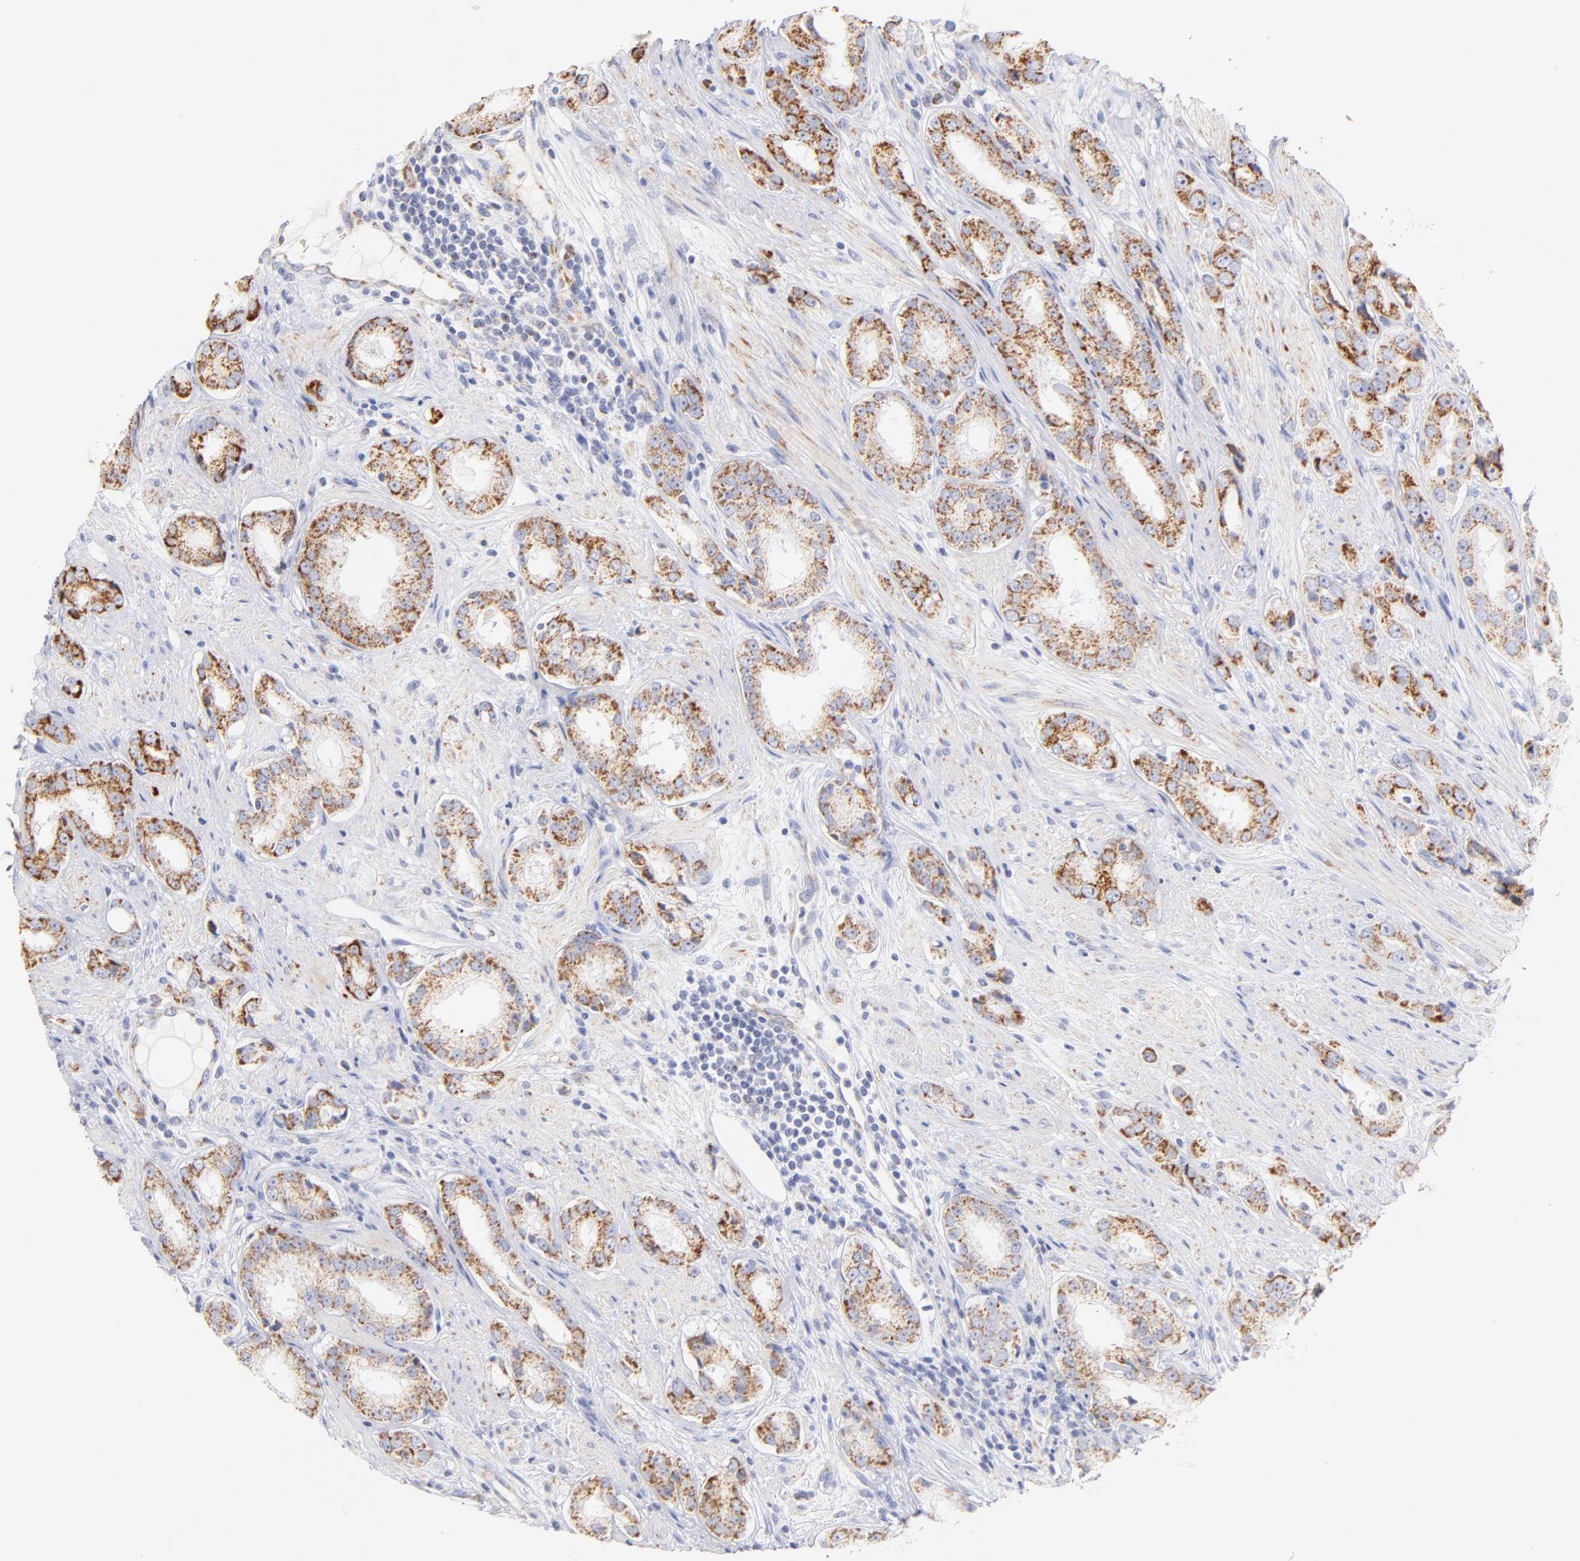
{"staining": {"intensity": "moderate", "quantity": ">75%", "location": "cytoplasmic/membranous"}, "tissue": "prostate cancer", "cell_type": "Tumor cells", "image_type": "cancer", "snomed": [{"axis": "morphology", "description": "Adenocarcinoma, Medium grade"}, {"axis": "topography", "description": "Prostate"}], "caption": "Immunohistochemical staining of medium-grade adenocarcinoma (prostate) exhibits medium levels of moderate cytoplasmic/membranous protein staining in approximately >75% of tumor cells.", "gene": "AIFM1", "patient": {"sex": "male", "age": 53}}